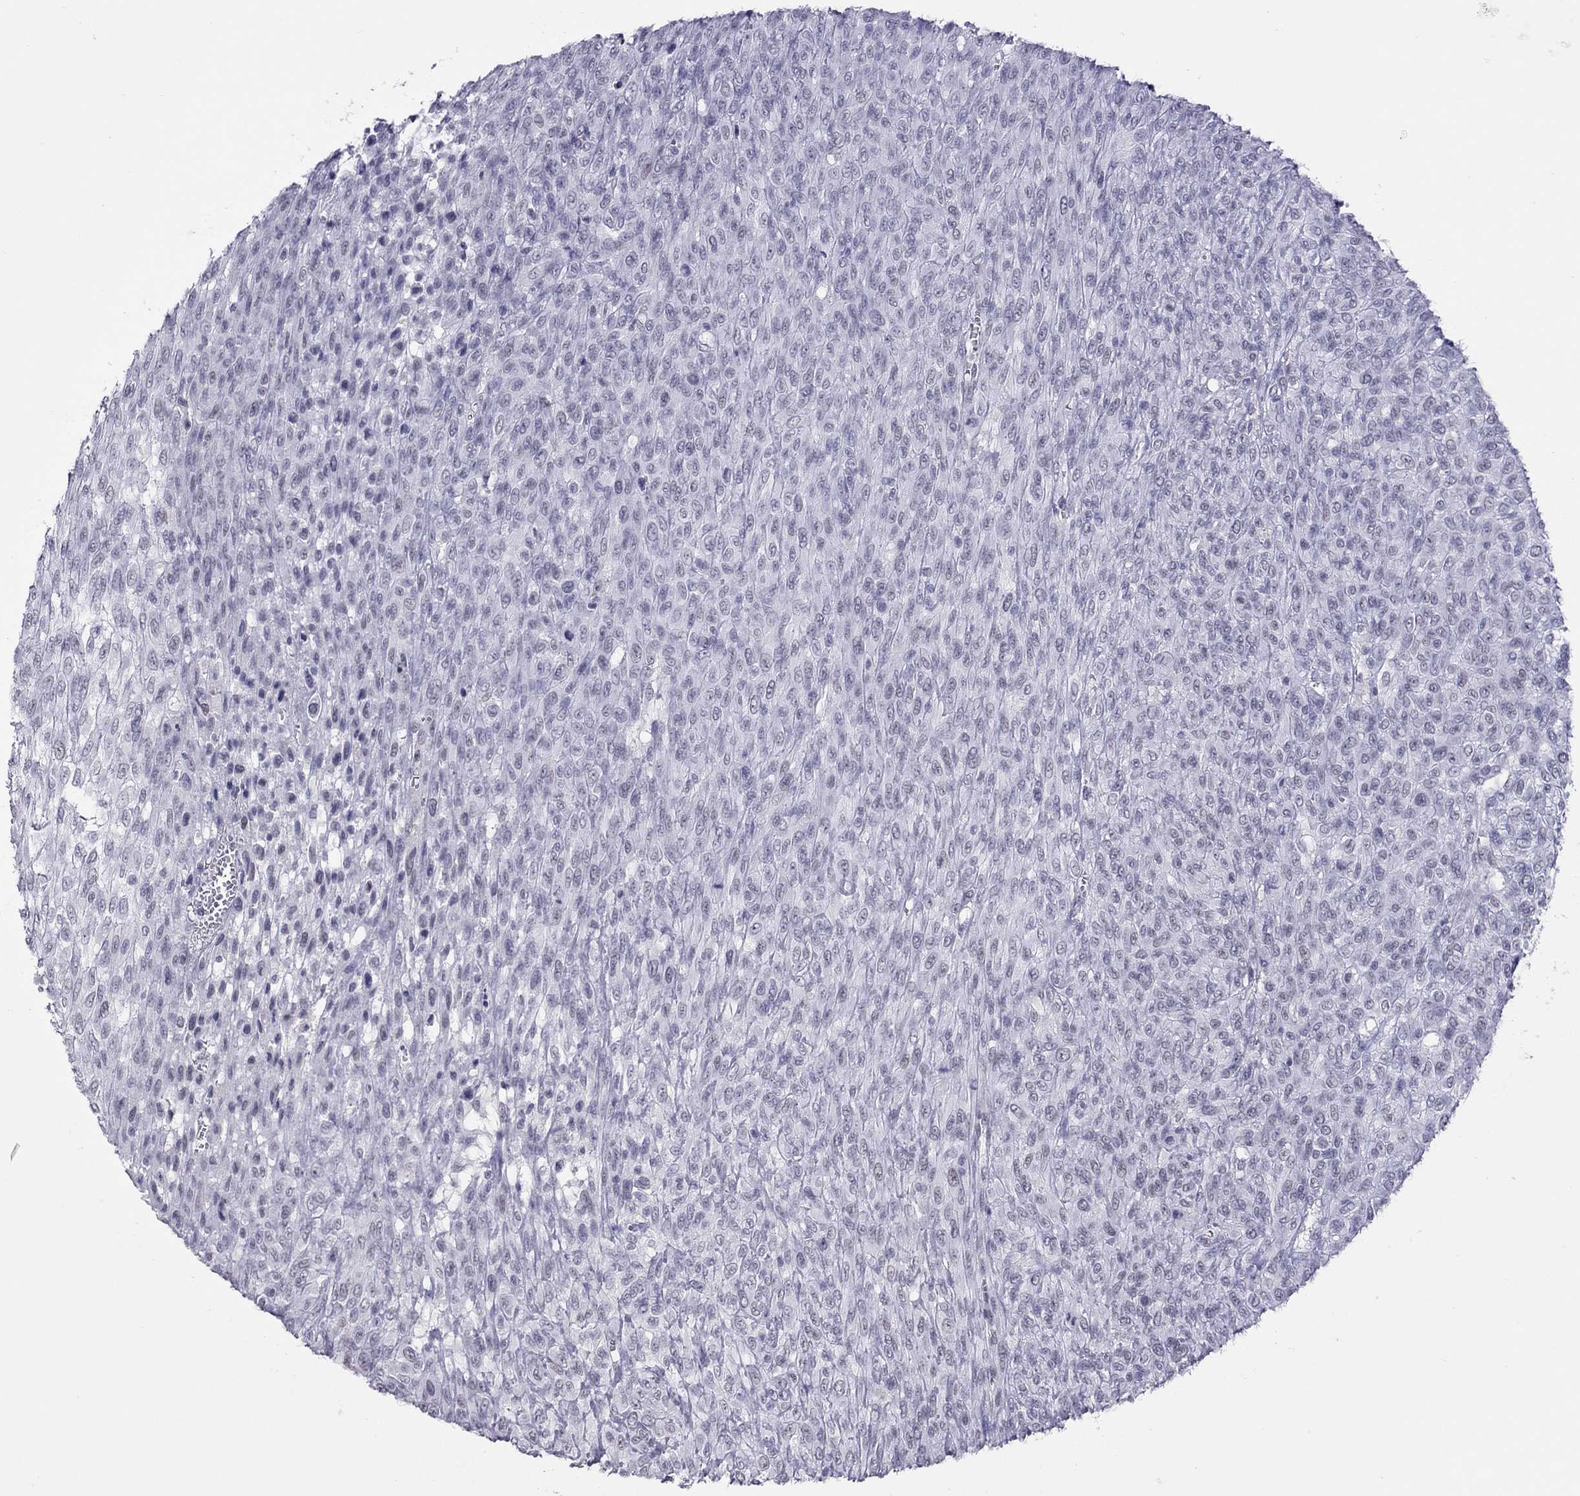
{"staining": {"intensity": "negative", "quantity": "none", "location": "none"}, "tissue": "renal cancer", "cell_type": "Tumor cells", "image_type": "cancer", "snomed": [{"axis": "morphology", "description": "Adenocarcinoma, NOS"}, {"axis": "topography", "description": "Kidney"}], "caption": "The immunohistochemistry histopathology image has no significant positivity in tumor cells of adenocarcinoma (renal) tissue.", "gene": "JHY", "patient": {"sex": "male", "age": 58}}